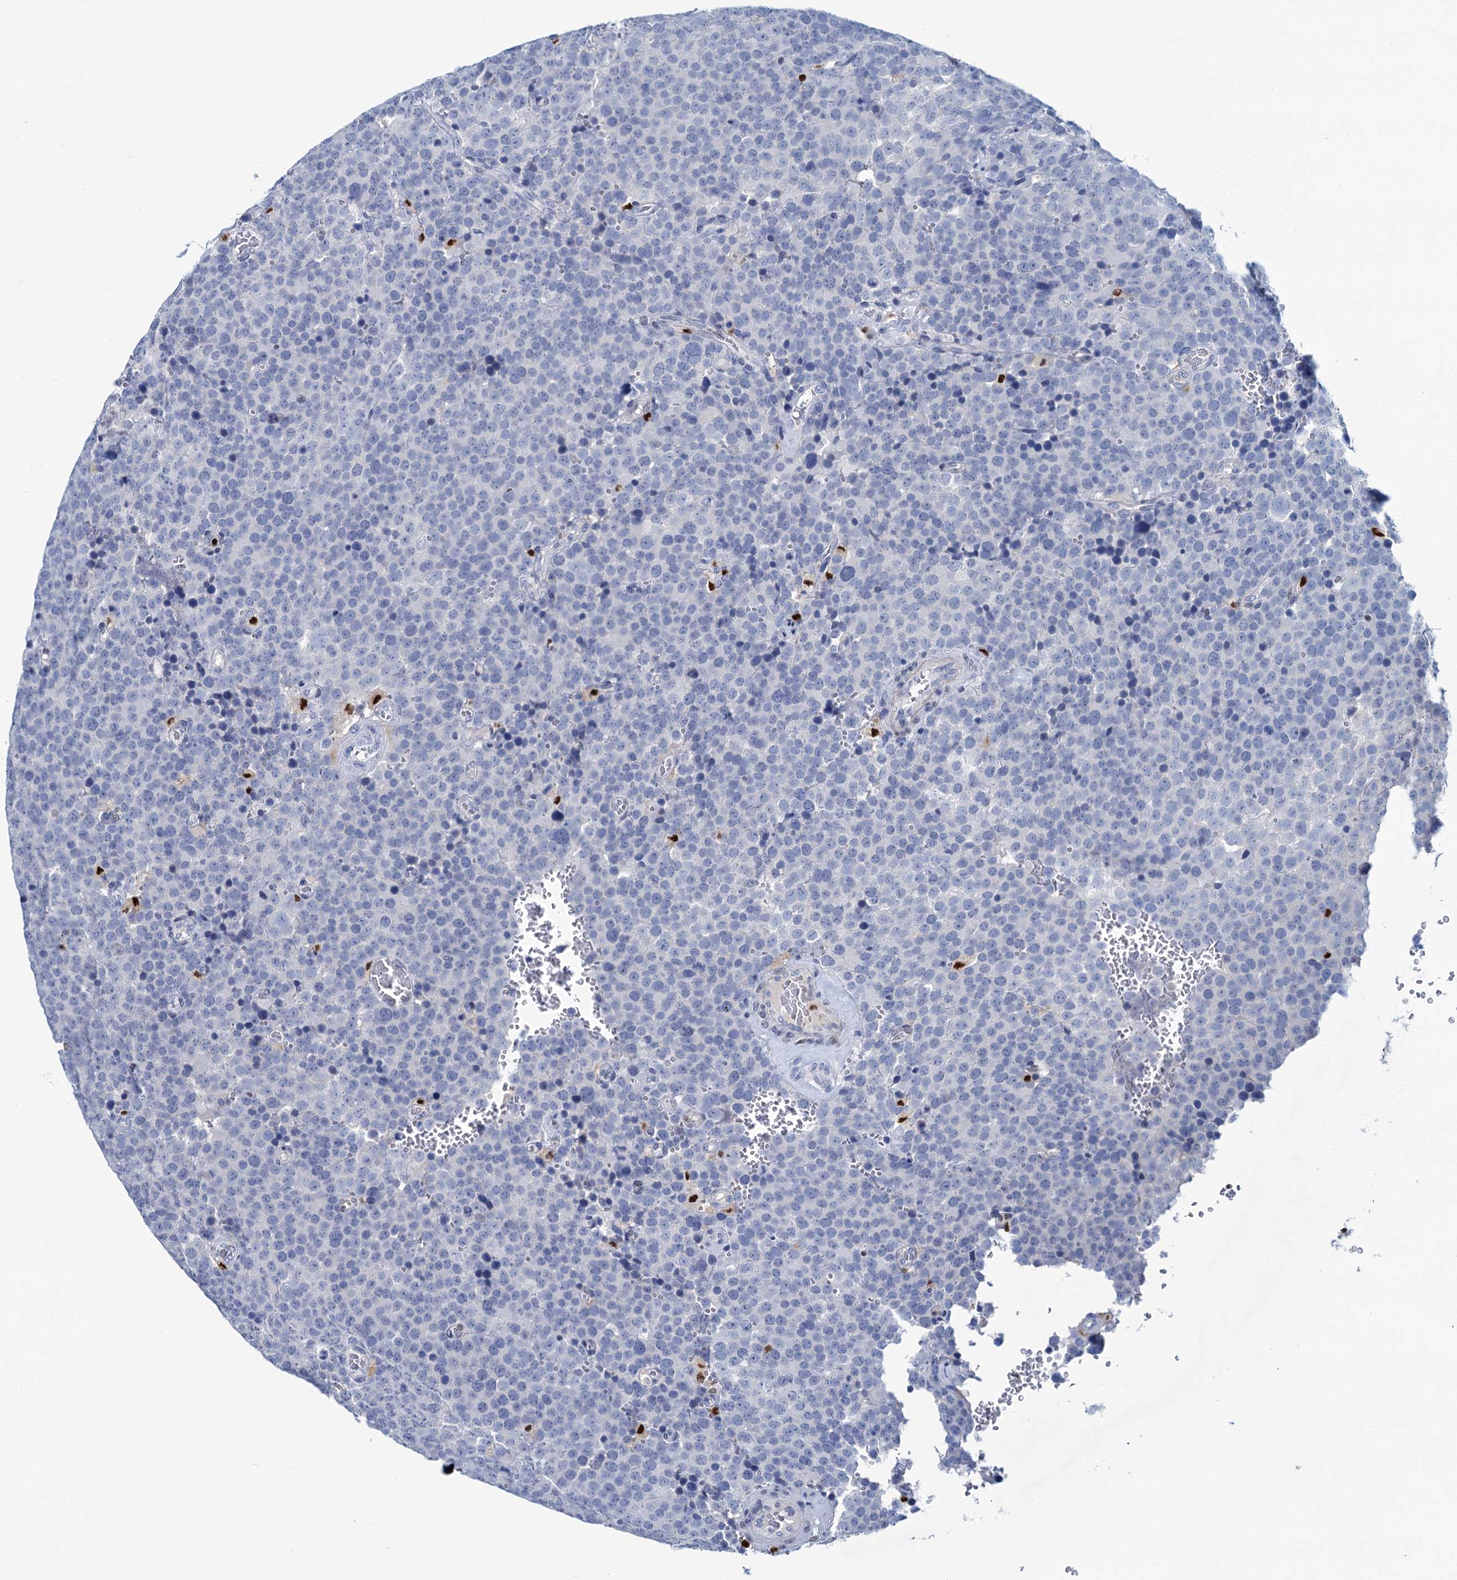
{"staining": {"intensity": "negative", "quantity": "none", "location": "none"}, "tissue": "testis cancer", "cell_type": "Tumor cells", "image_type": "cancer", "snomed": [{"axis": "morphology", "description": "Seminoma, NOS"}, {"axis": "topography", "description": "Testis"}], "caption": "A photomicrograph of testis cancer (seminoma) stained for a protein demonstrates no brown staining in tumor cells. (DAB IHC visualized using brightfield microscopy, high magnification).", "gene": "CELF2", "patient": {"sex": "male", "age": 71}}